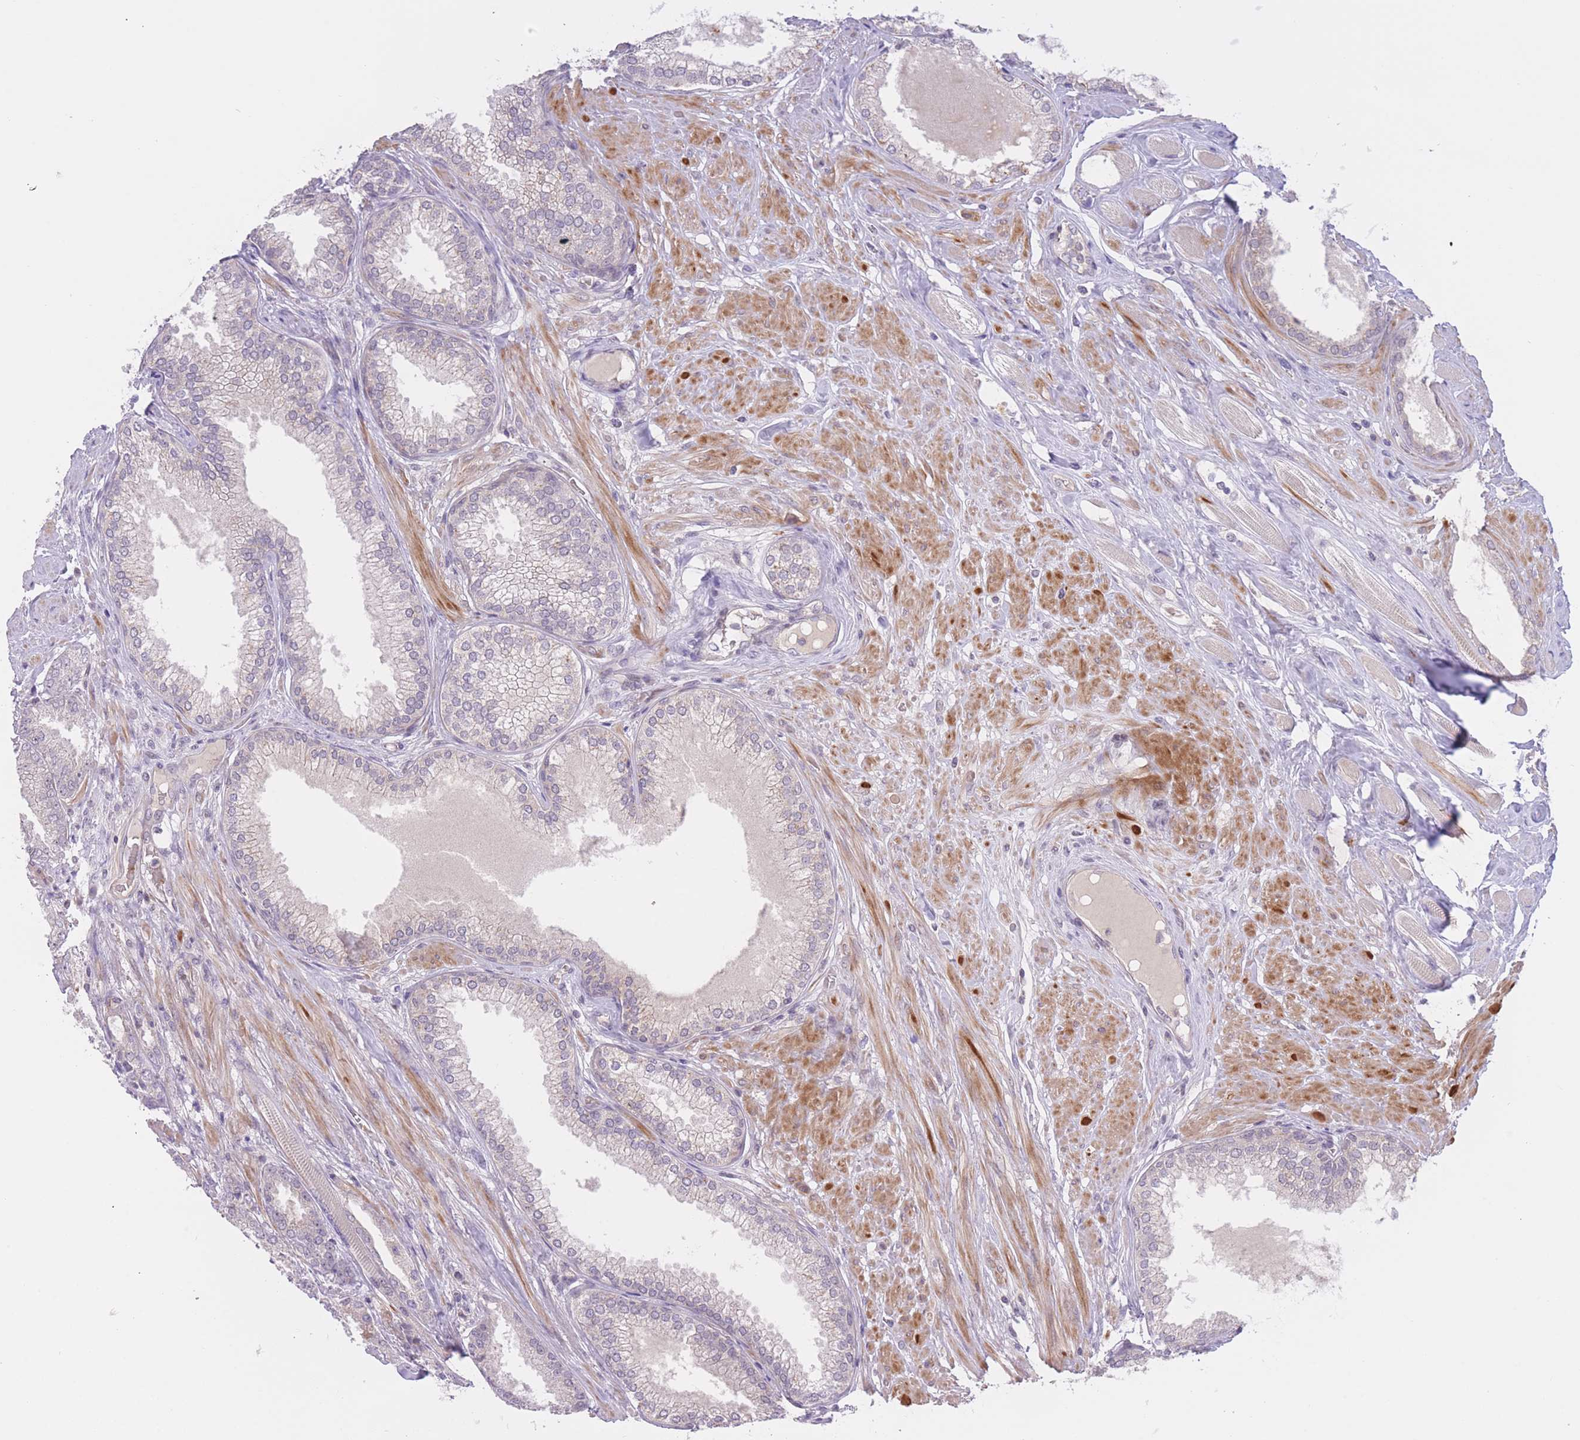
{"staining": {"intensity": "negative", "quantity": "none", "location": "none"}, "tissue": "prostate cancer", "cell_type": "Tumor cells", "image_type": "cancer", "snomed": [{"axis": "morphology", "description": "Adenocarcinoma, High grade"}, {"axis": "topography", "description": "Prostate"}], "caption": "This micrograph is of prostate cancer stained with immunohistochemistry (IHC) to label a protein in brown with the nuclei are counter-stained blue. There is no staining in tumor cells.", "gene": "FUT5", "patient": {"sex": "male", "age": 71}}